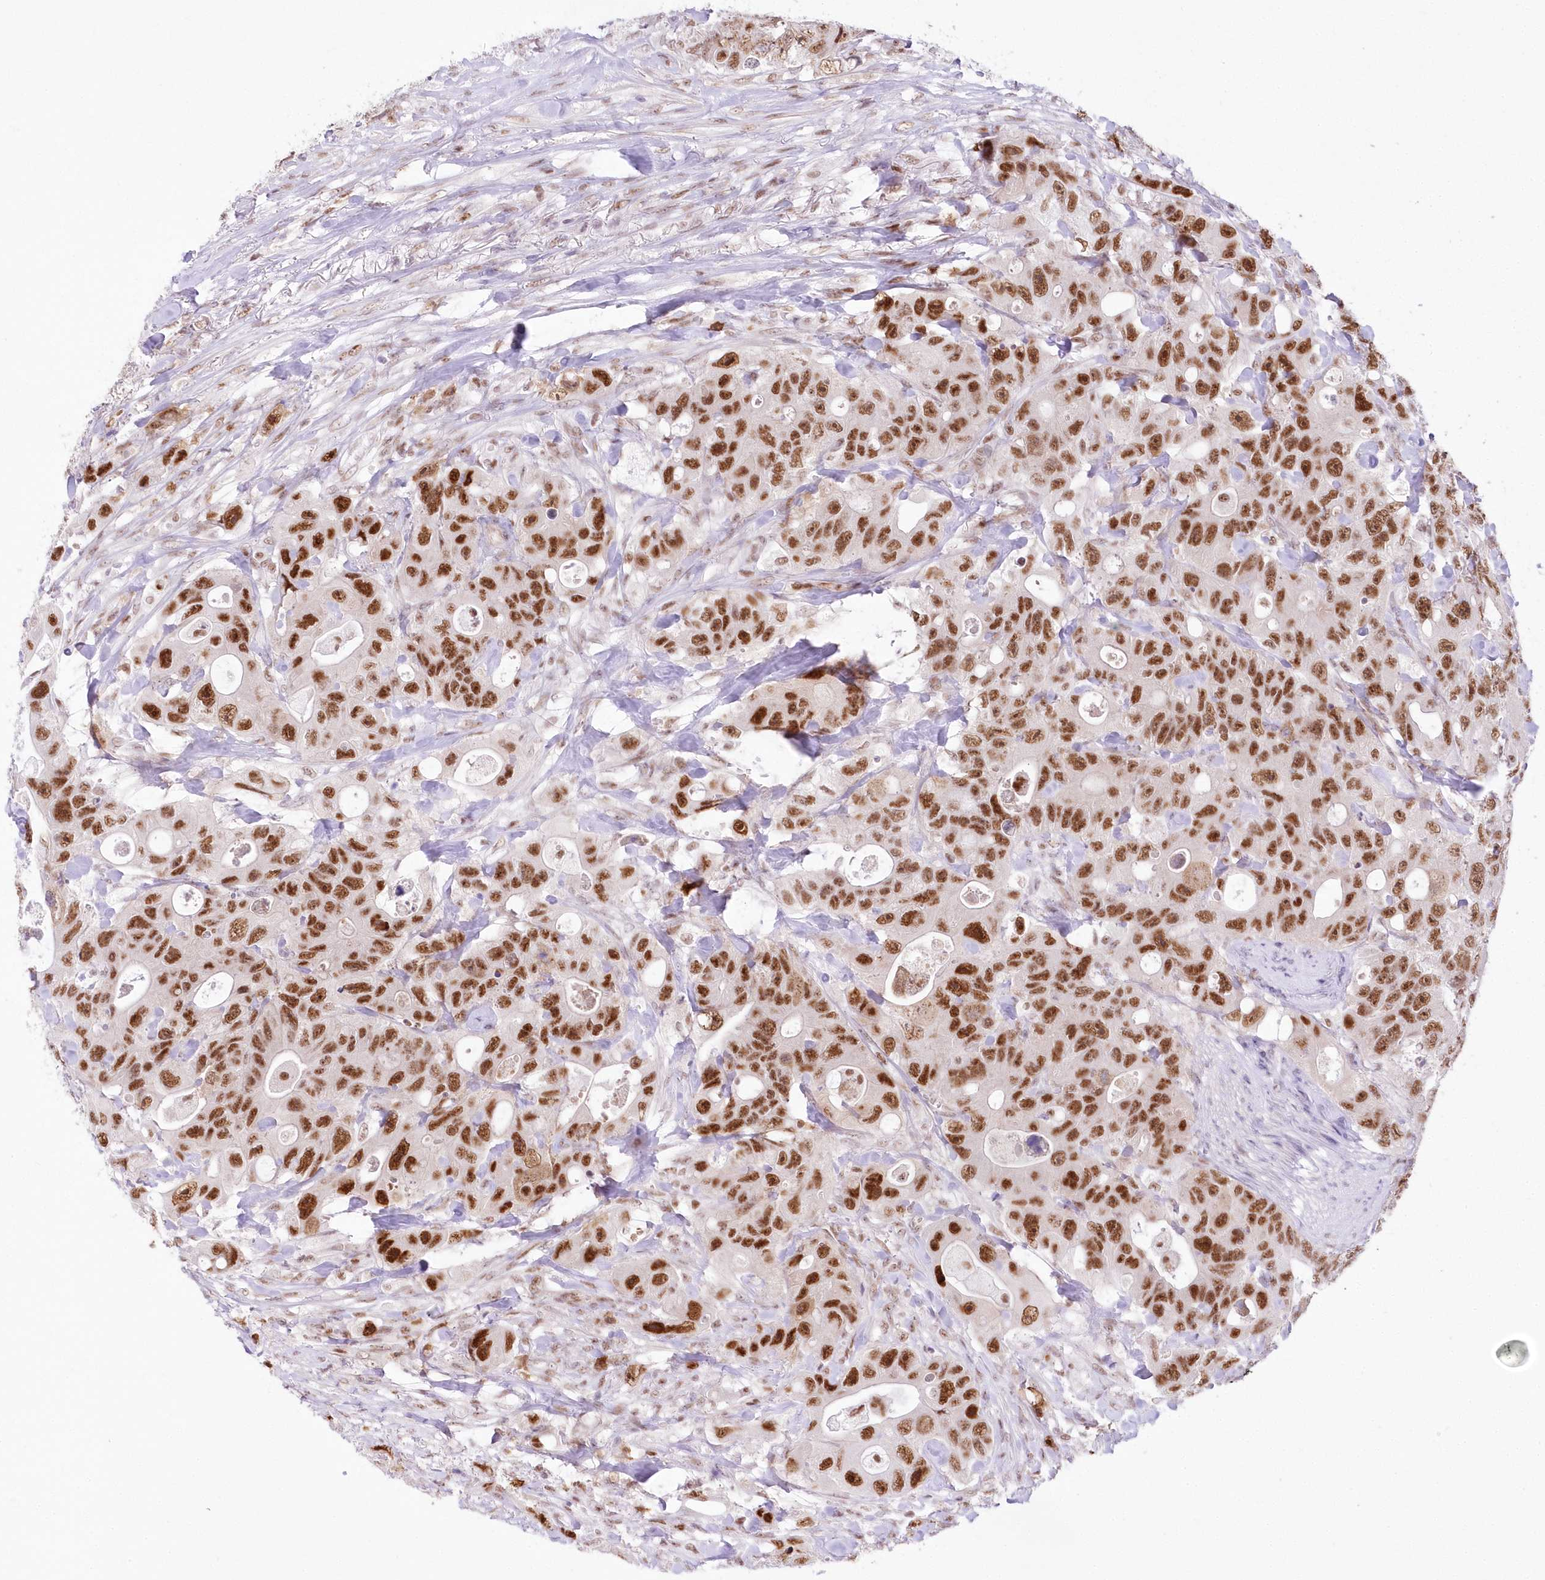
{"staining": {"intensity": "strong", "quantity": ">75%", "location": "nuclear"}, "tissue": "colorectal cancer", "cell_type": "Tumor cells", "image_type": "cancer", "snomed": [{"axis": "morphology", "description": "Adenocarcinoma, NOS"}, {"axis": "topography", "description": "Colon"}], "caption": "Immunohistochemistry of human colorectal cancer displays high levels of strong nuclear staining in about >75% of tumor cells.", "gene": "NSUN2", "patient": {"sex": "female", "age": 46}}